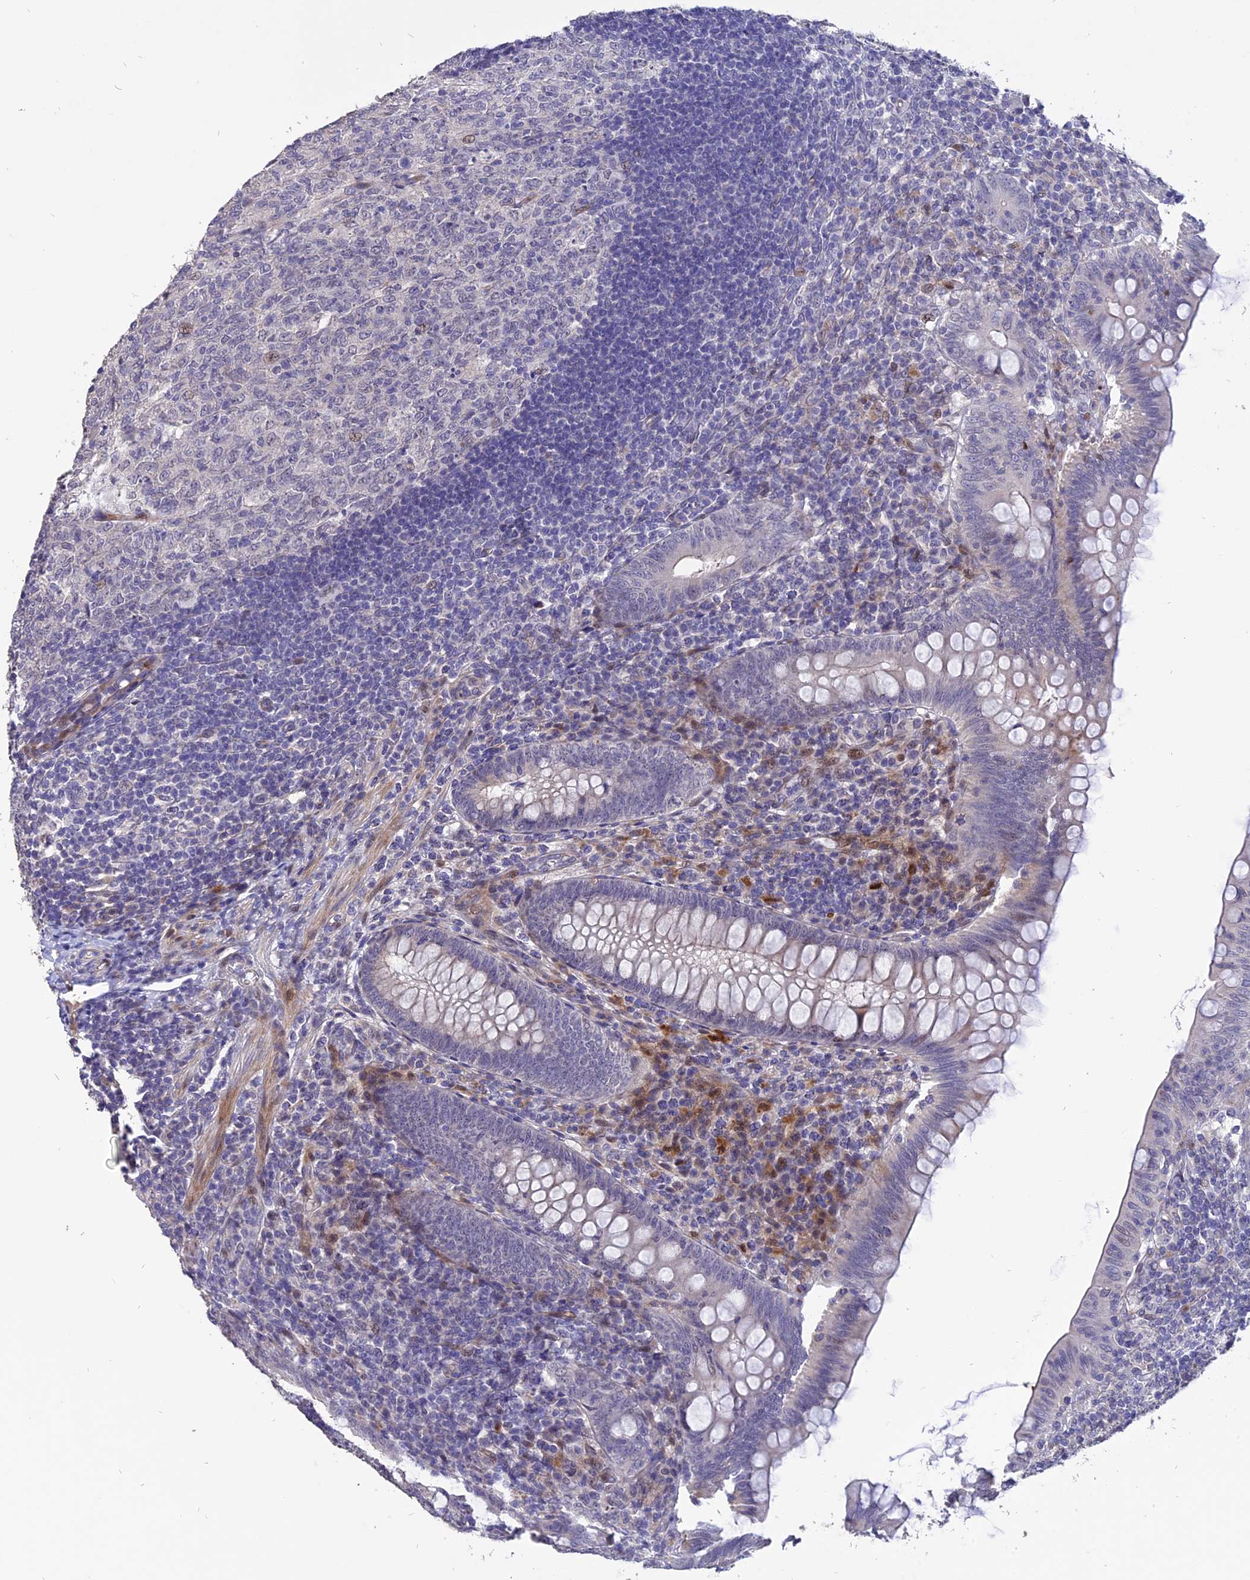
{"staining": {"intensity": "negative", "quantity": "none", "location": "none"}, "tissue": "appendix", "cell_type": "Glandular cells", "image_type": "normal", "snomed": [{"axis": "morphology", "description": "Normal tissue, NOS"}, {"axis": "topography", "description": "Appendix"}], "caption": "Photomicrograph shows no significant protein expression in glandular cells of unremarkable appendix.", "gene": "TMEM263", "patient": {"sex": "male", "age": 14}}